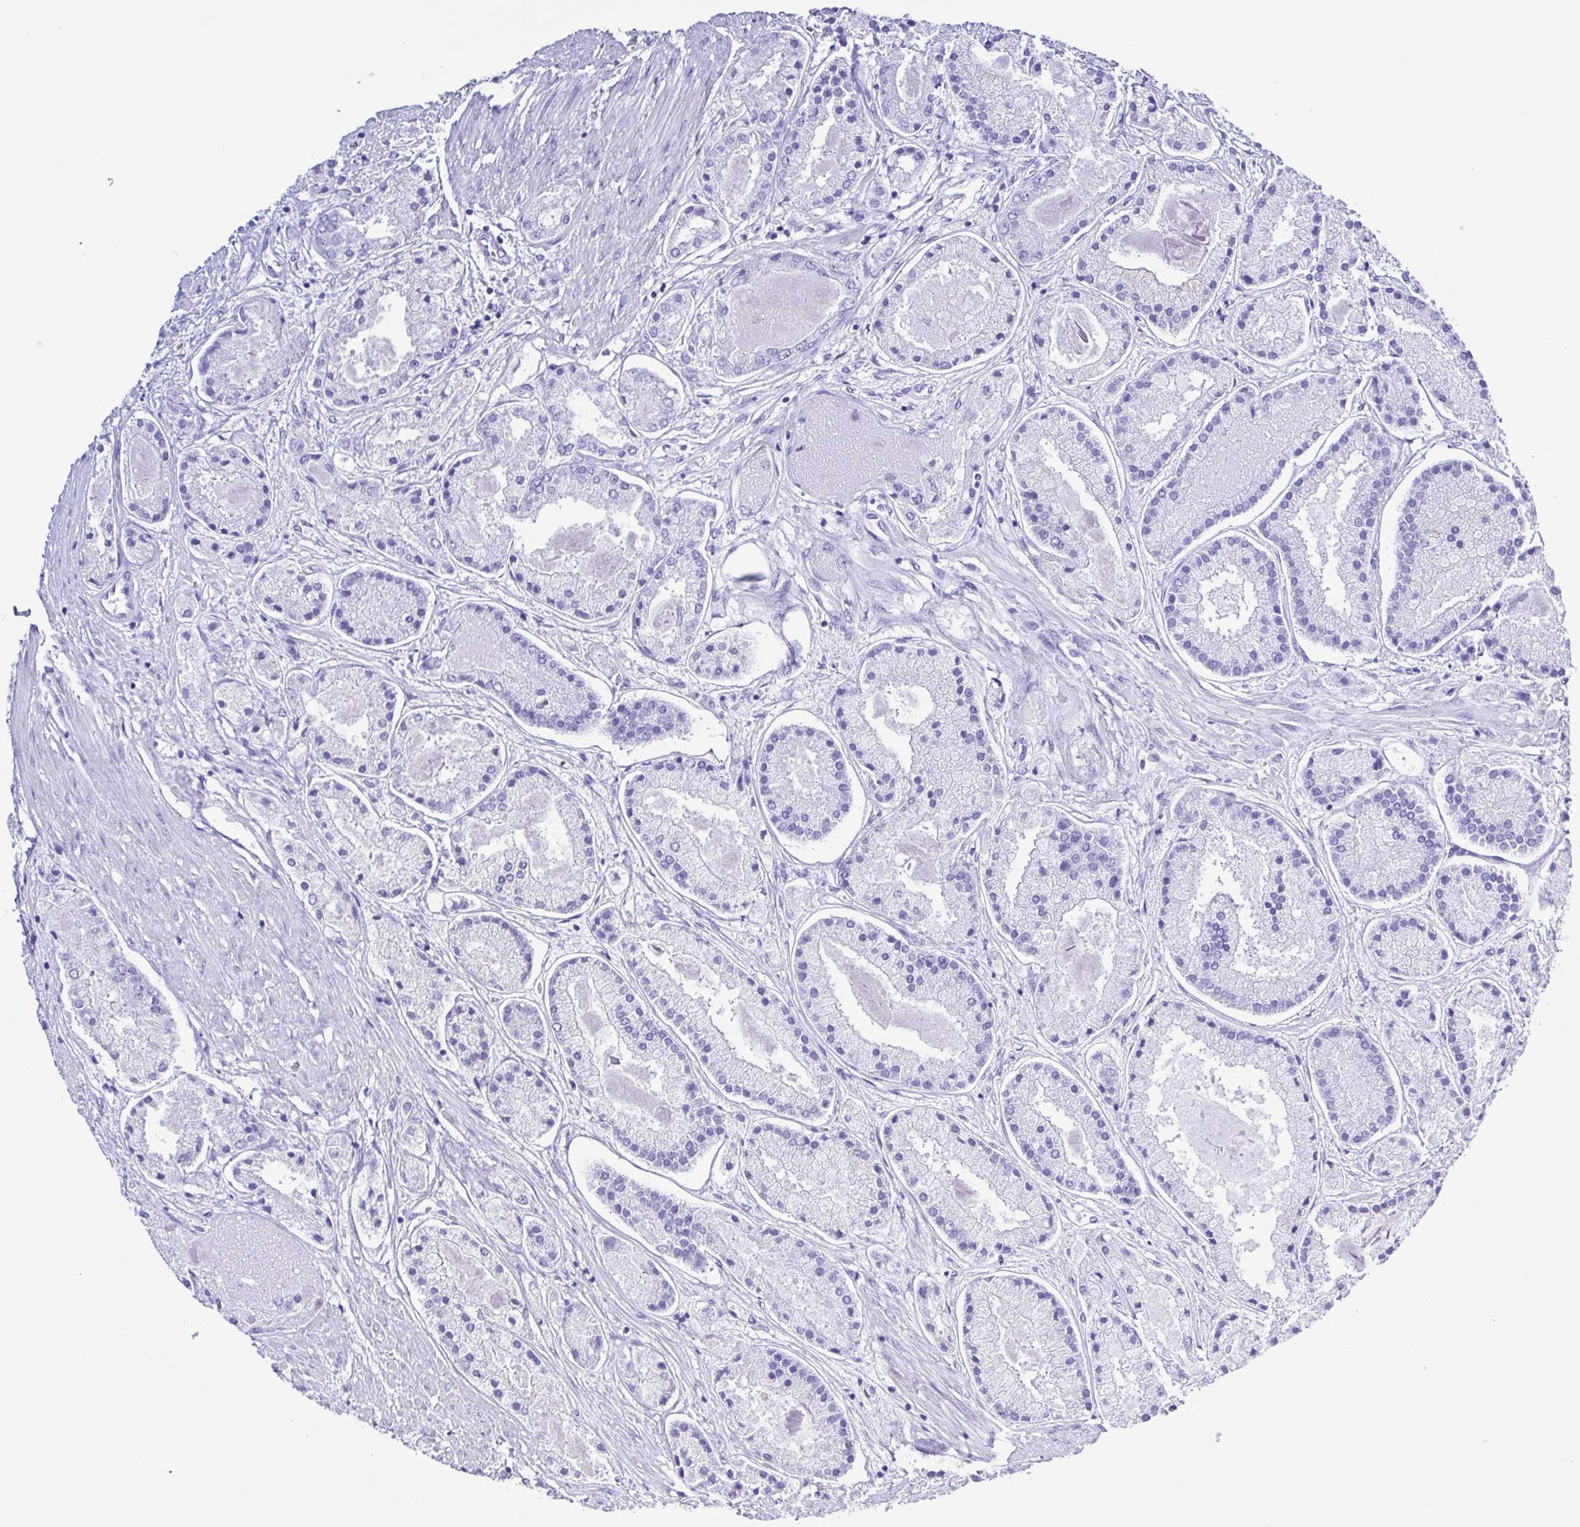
{"staining": {"intensity": "negative", "quantity": "none", "location": "none"}, "tissue": "prostate cancer", "cell_type": "Tumor cells", "image_type": "cancer", "snomed": [{"axis": "morphology", "description": "Adenocarcinoma, High grade"}, {"axis": "topography", "description": "Prostate"}], "caption": "There is no significant staining in tumor cells of prostate cancer (high-grade adenocarcinoma).", "gene": "GPR17", "patient": {"sex": "male", "age": 67}}